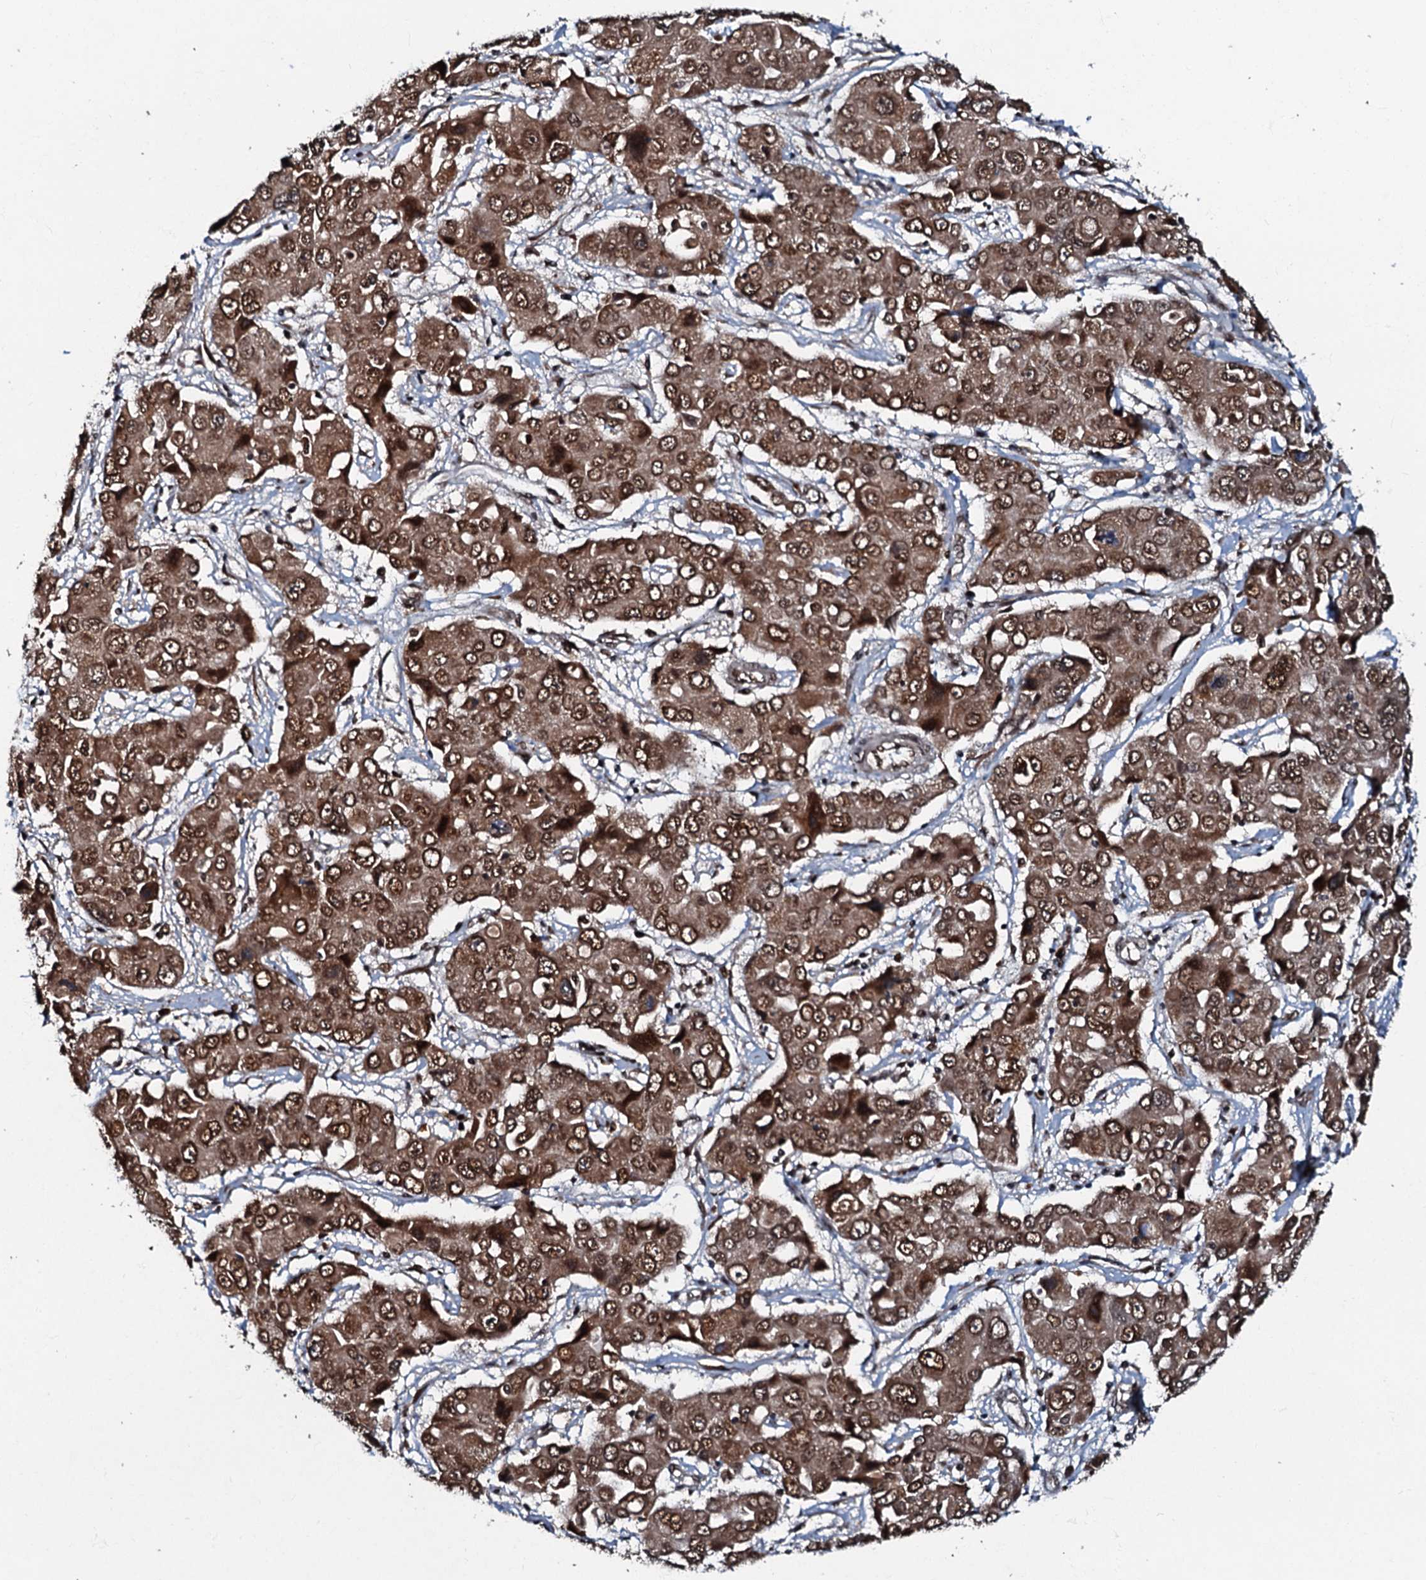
{"staining": {"intensity": "moderate", "quantity": ">75%", "location": "cytoplasmic/membranous,nuclear"}, "tissue": "liver cancer", "cell_type": "Tumor cells", "image_type": "cancer", "snomed": [{"axis": "morphology", "description": "Cholangiocarcinoma"}, {"axis": "topography", "description": "Liver"}], "caption": "High-magnification brightfield microscopy of liver cholangiocarcinoma stained with DAB (3,3'-diaminobenzidine) (brown) and counterstained with hematoxylin (blue). tumor cells exhibit moderate cytoplasmic/membranous and nuclear staining is appreciated in about>75% of cells.", "gene": "C18orf32", "patient": {"sex": "male", "age": 67}}